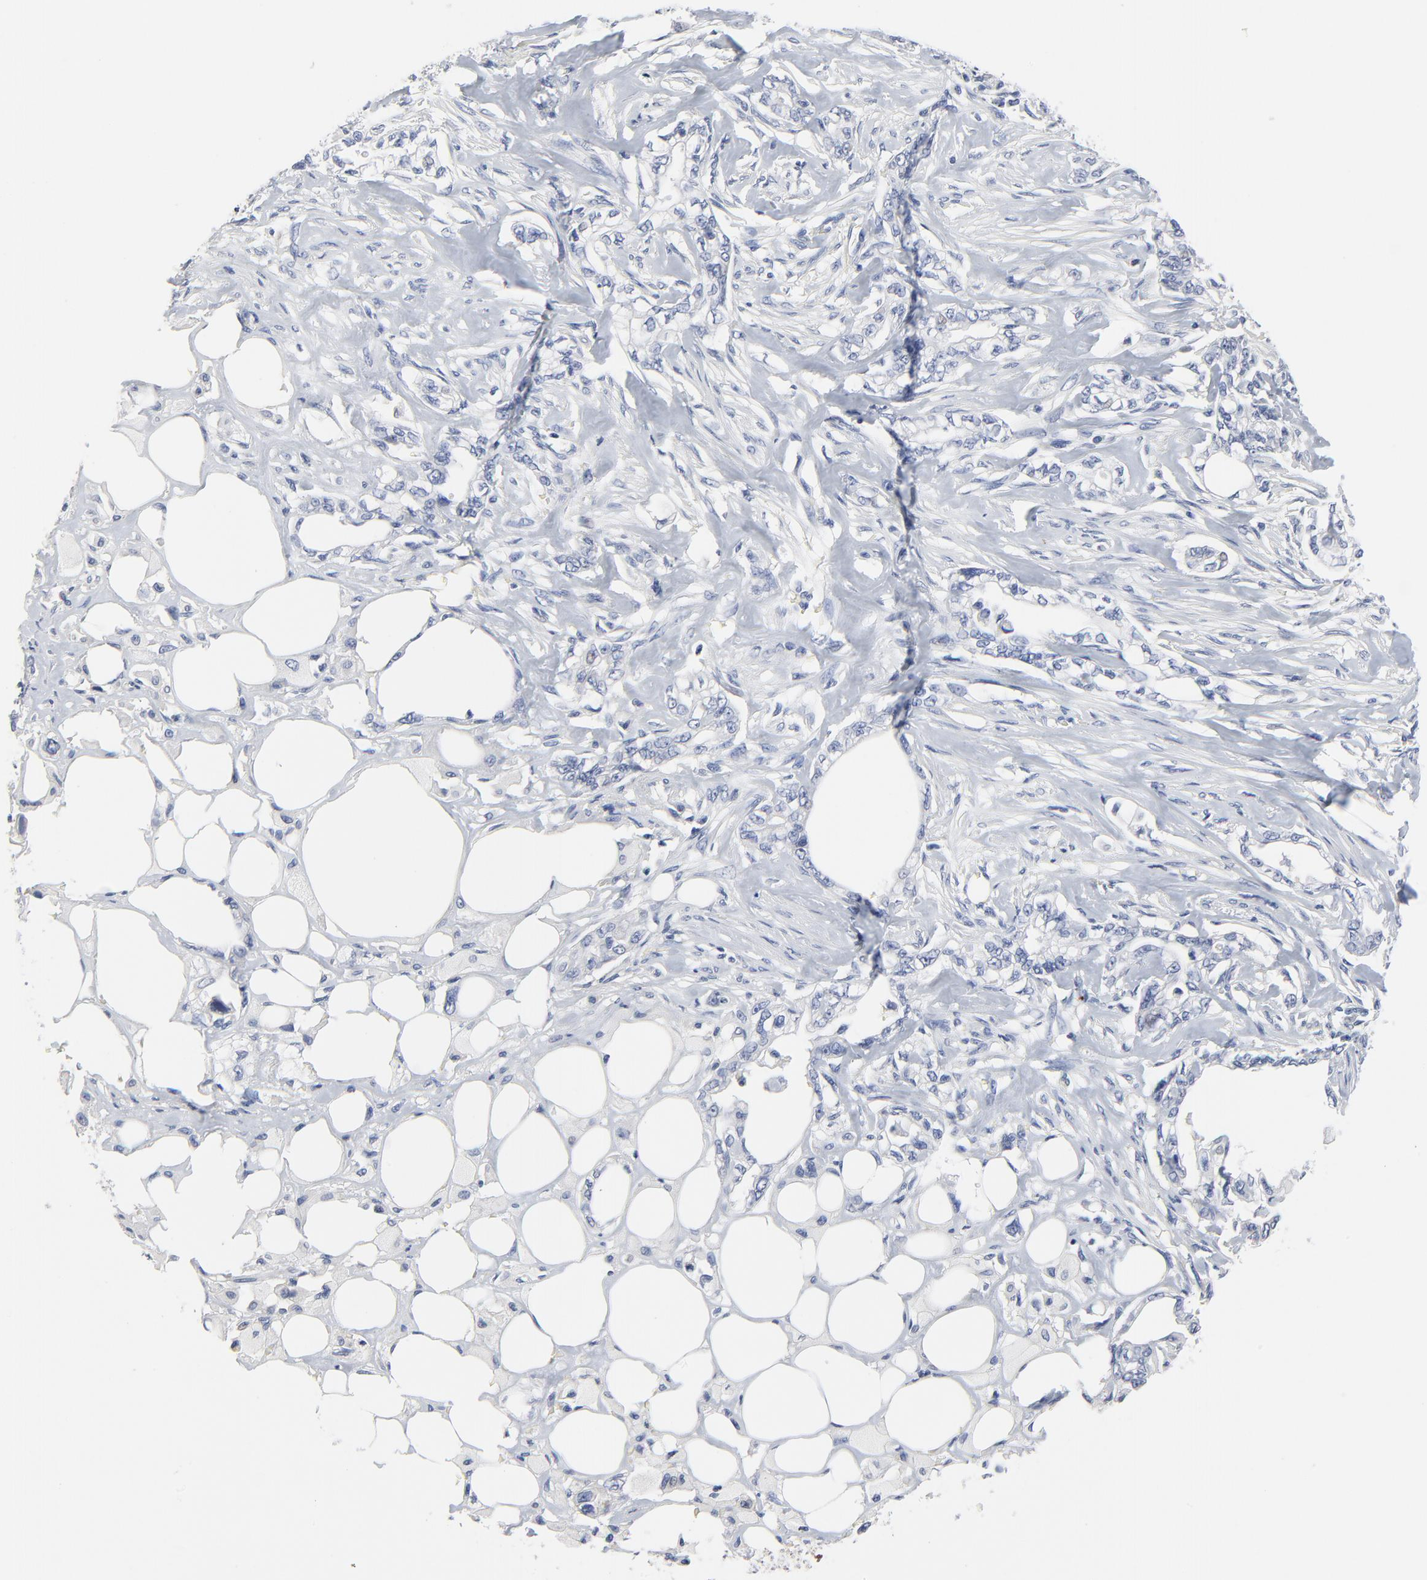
{"staining": {"intensity": "negative", "quantity": "none", "location": "none"}, "tissue": "pancreatic cancer", "cell_type": "Tumor cells", "image_type": "cancer", "snomed": [{"axis": "morphology", "description": "Normal tissue, NOS"}, {"axis": "topography", "description": "Pancreas"}], "caption": "An immunohistochemistry (IHC) photomicrograph of pancreatic cancer is shown. There is no staining in tumor cells of pancreatic cancer.", "gene": "FBXL5", "patient": {"sex": "male", "age": 42}}